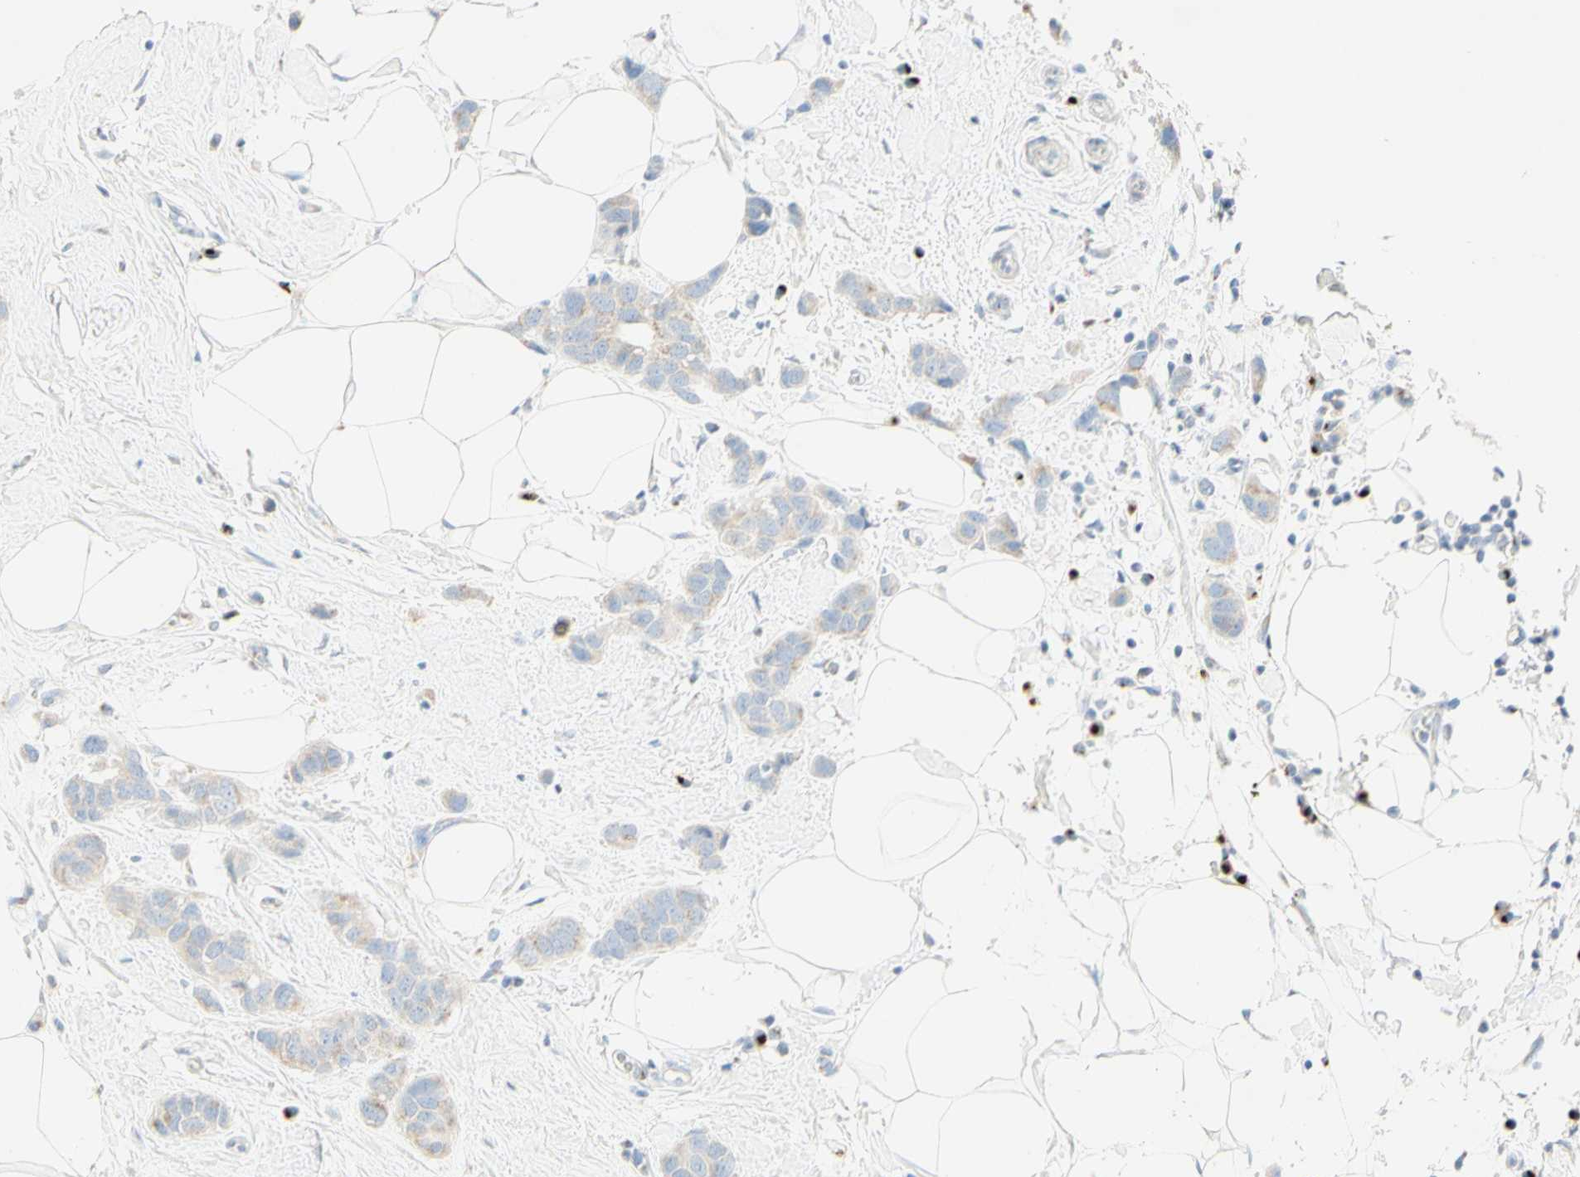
{"staining": {"intensity": "weak", "quantity": "25%-75%", "location": "cytoplasmic/membranous"}, "tissue": "breast cancer", "cell_type": "Tumor cells", "image_type": "cancer", "snomed": [{"axis": "morphology", "description": "Normal tissue, NOS"}, {"axis": "morphology", "description": "Duct carcinoma"}, {"axis": "topography", "description": "Breast"}], "caption": "A low amount of weak cytoplasmic/membranous expression is identified in approximately 25%-75% of tumor cells in breast cancer tissue.", "gene": "MANEA", "patient": {"sex": "female", "age": 50}}